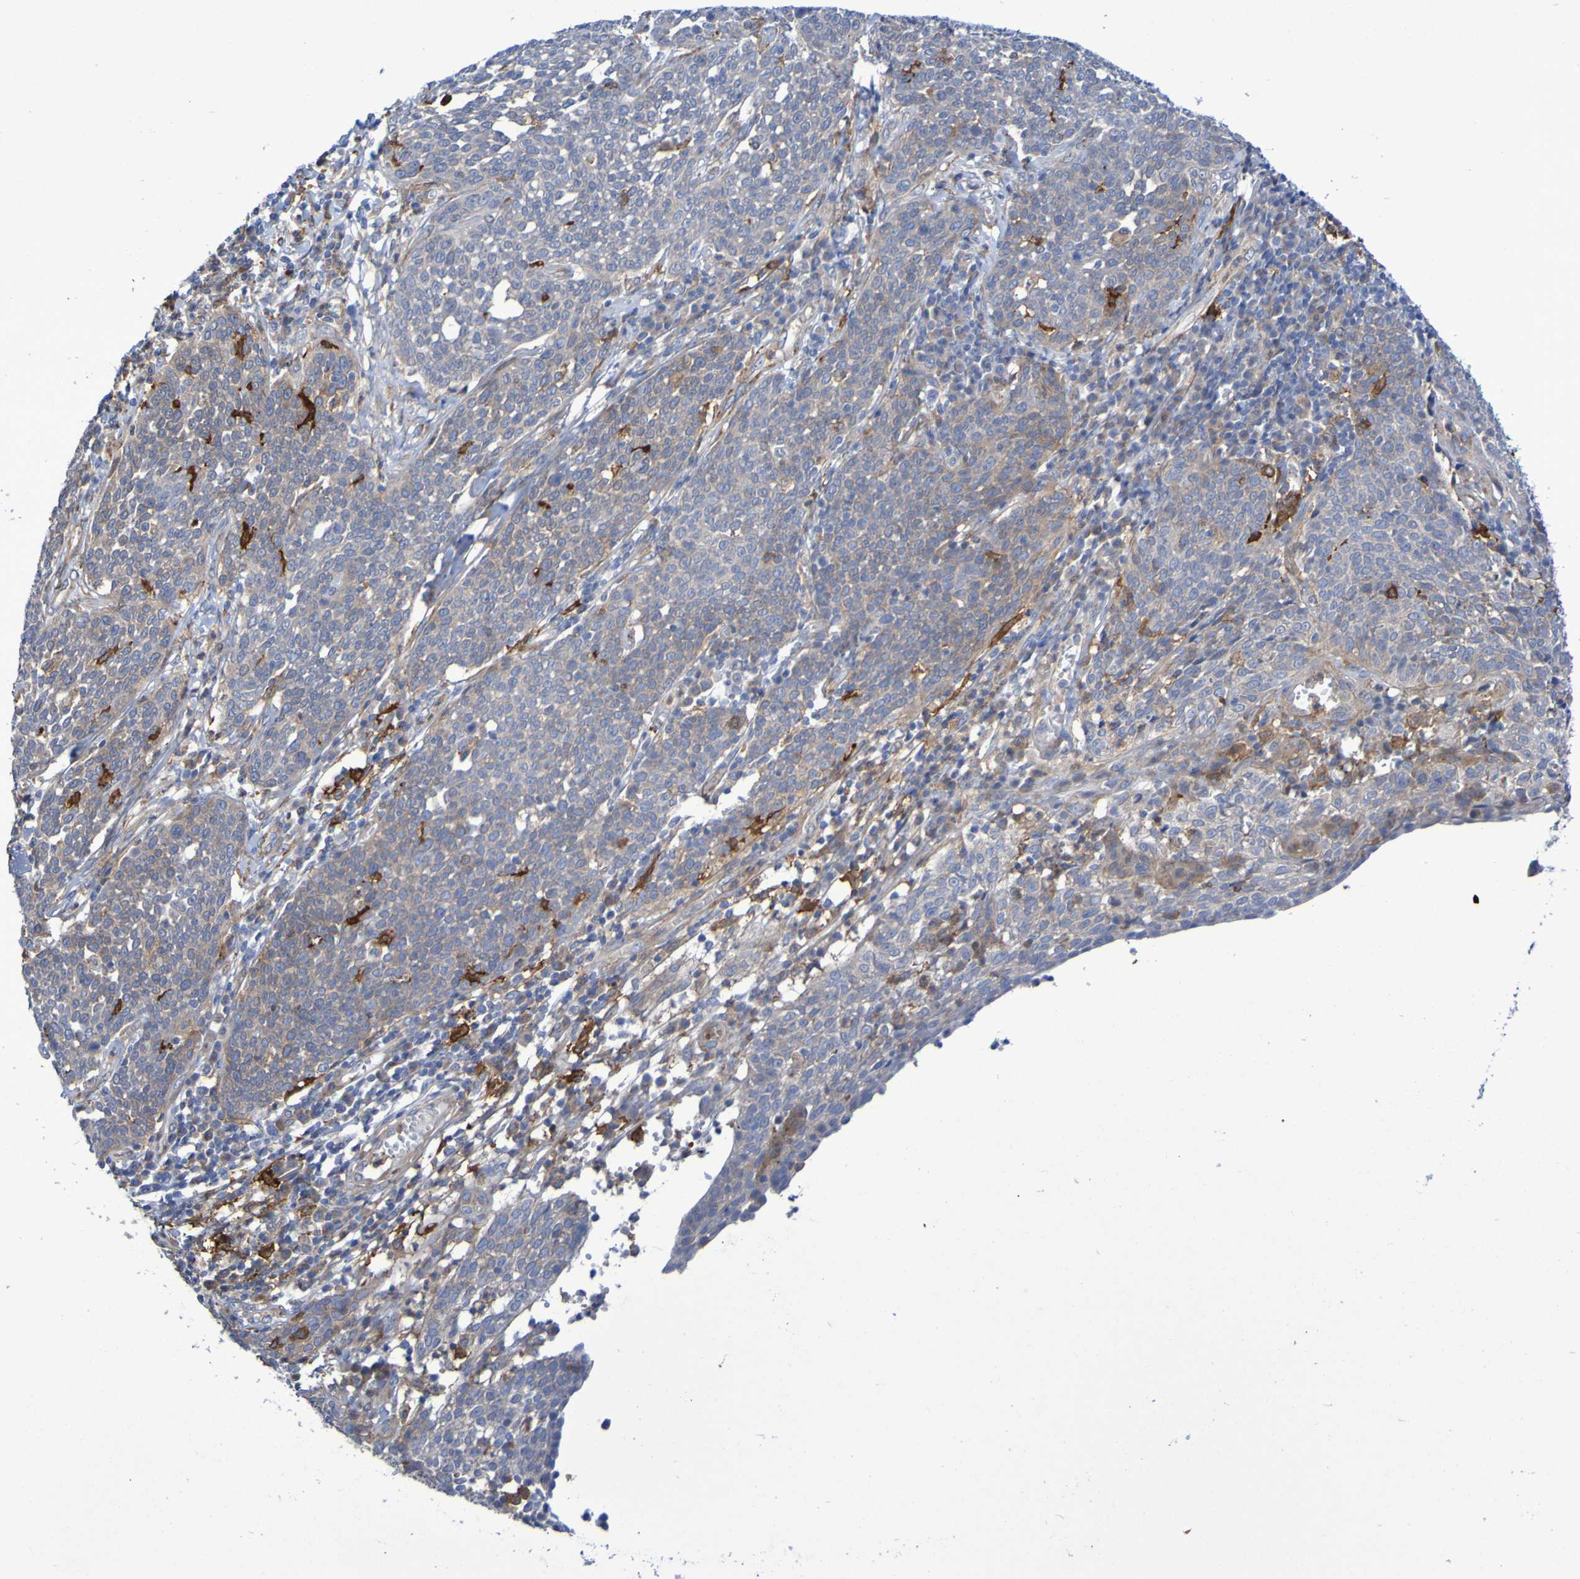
{"staining": {"intensity": "strong", "quantity": "<25%", "location": "cytoplasmic/membranous"}, "tissue": "cervical cancer", "cell_type": "Tumor cells", "image_type": "cancer", "snomed": [{"axis": "morphology", "description": "Squamous cell carcinoma, NOS"}, {"axis": "topography", "description": "Cervix"}], "caption": "High-power microscopy captured an immunohistochemistry (IHC) photomicrograph of cervical cancer, revealing strong cytoplasmic/membranous expression in approximately <25% of tumor cells.", "gene": "SCRG1", "patient": {"sex": "female", "age": 34}}